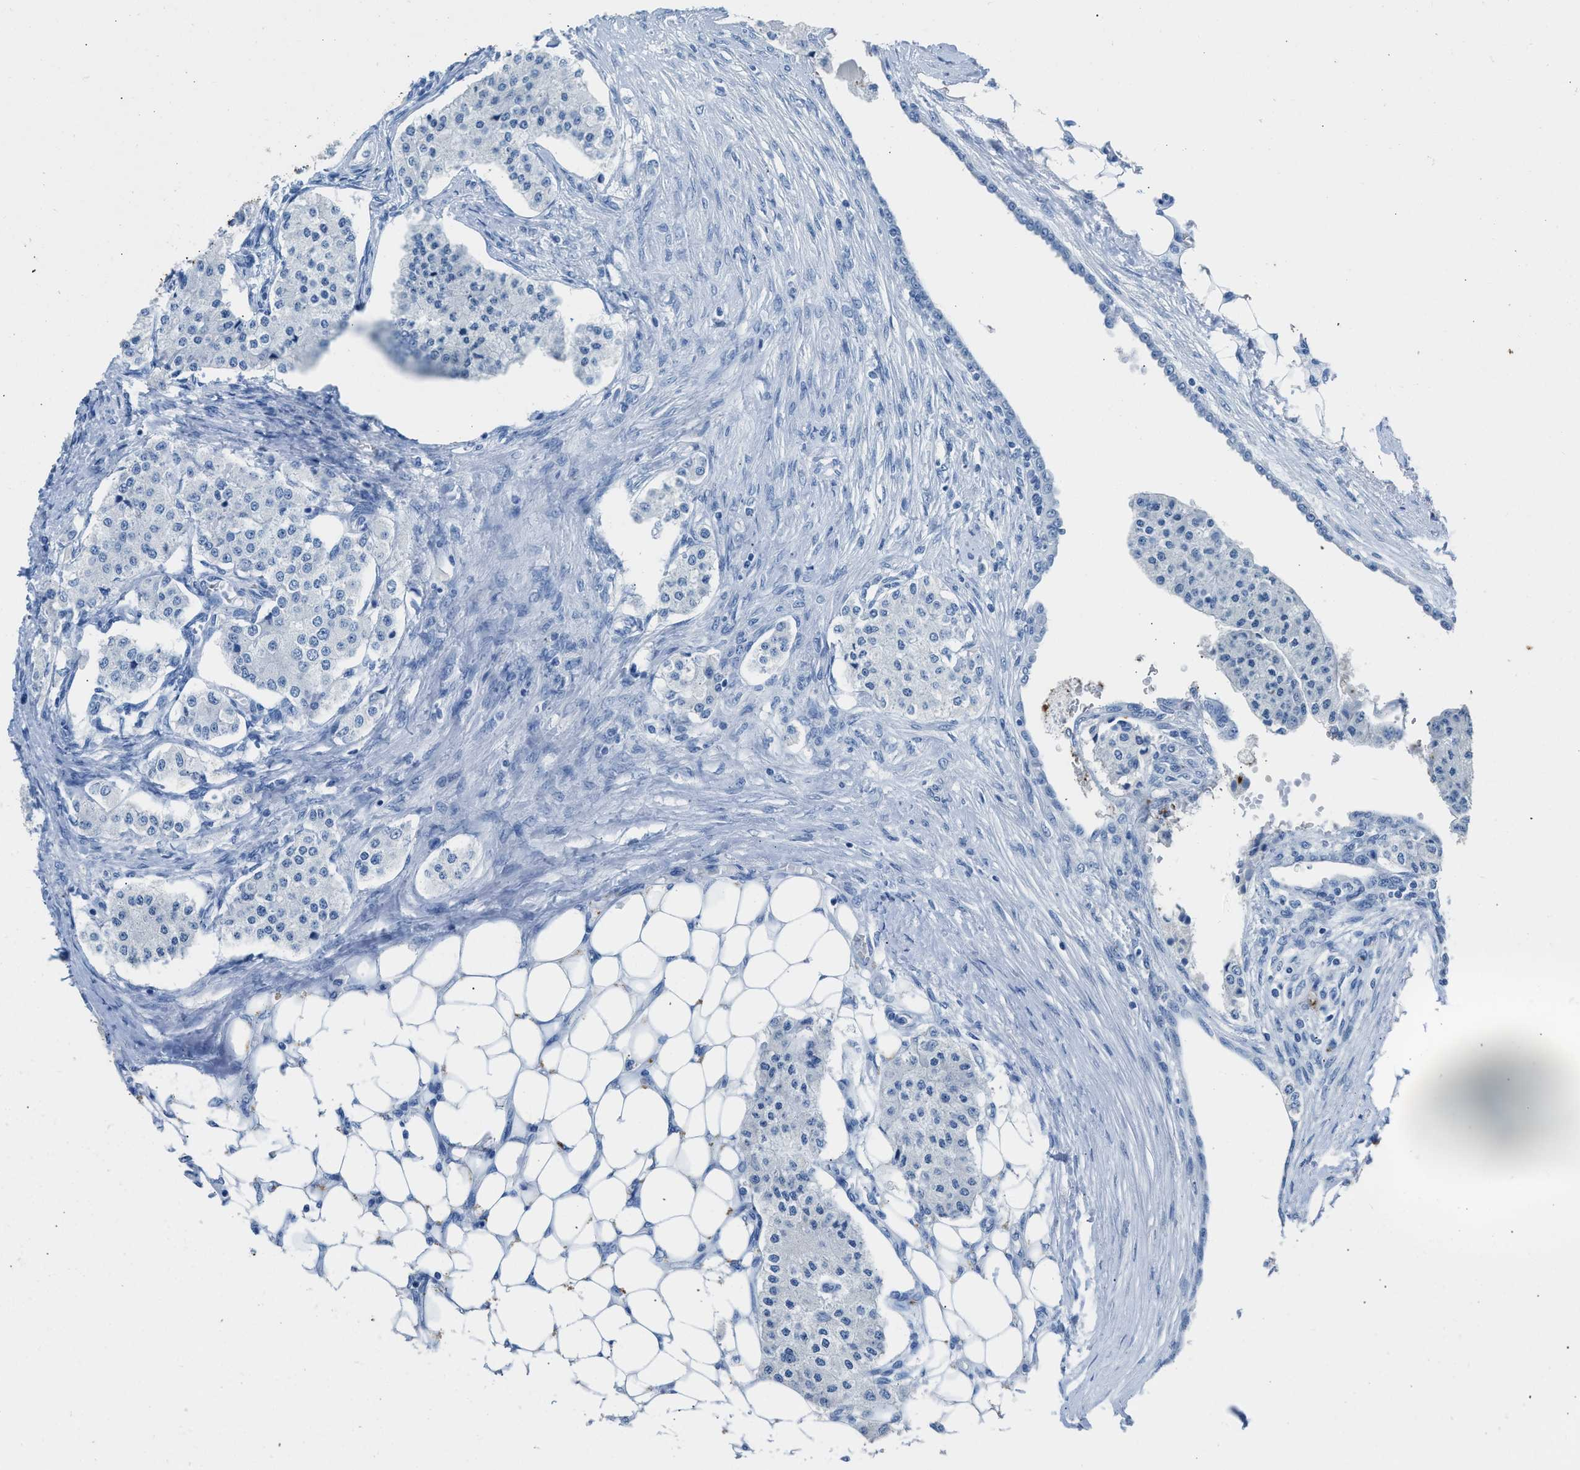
{"staining": {"intensity": "negative", "quantity": "none", "location": "none"}, "tissue": "carcinoid", "cell_type": "Tumor cells", "image_type": "cancer", "snomed": [{"axis": "morphology", "description": "Carcinoid, malignant, NOS"}, {"axis": "topography", "description": "Colon"}], "caption": "This is an IHC micrograph of human carcinoid. There is no positivity in tumor cells.", "gene": "FAIM2", "patient": {"sex": "female", "age": 52}}